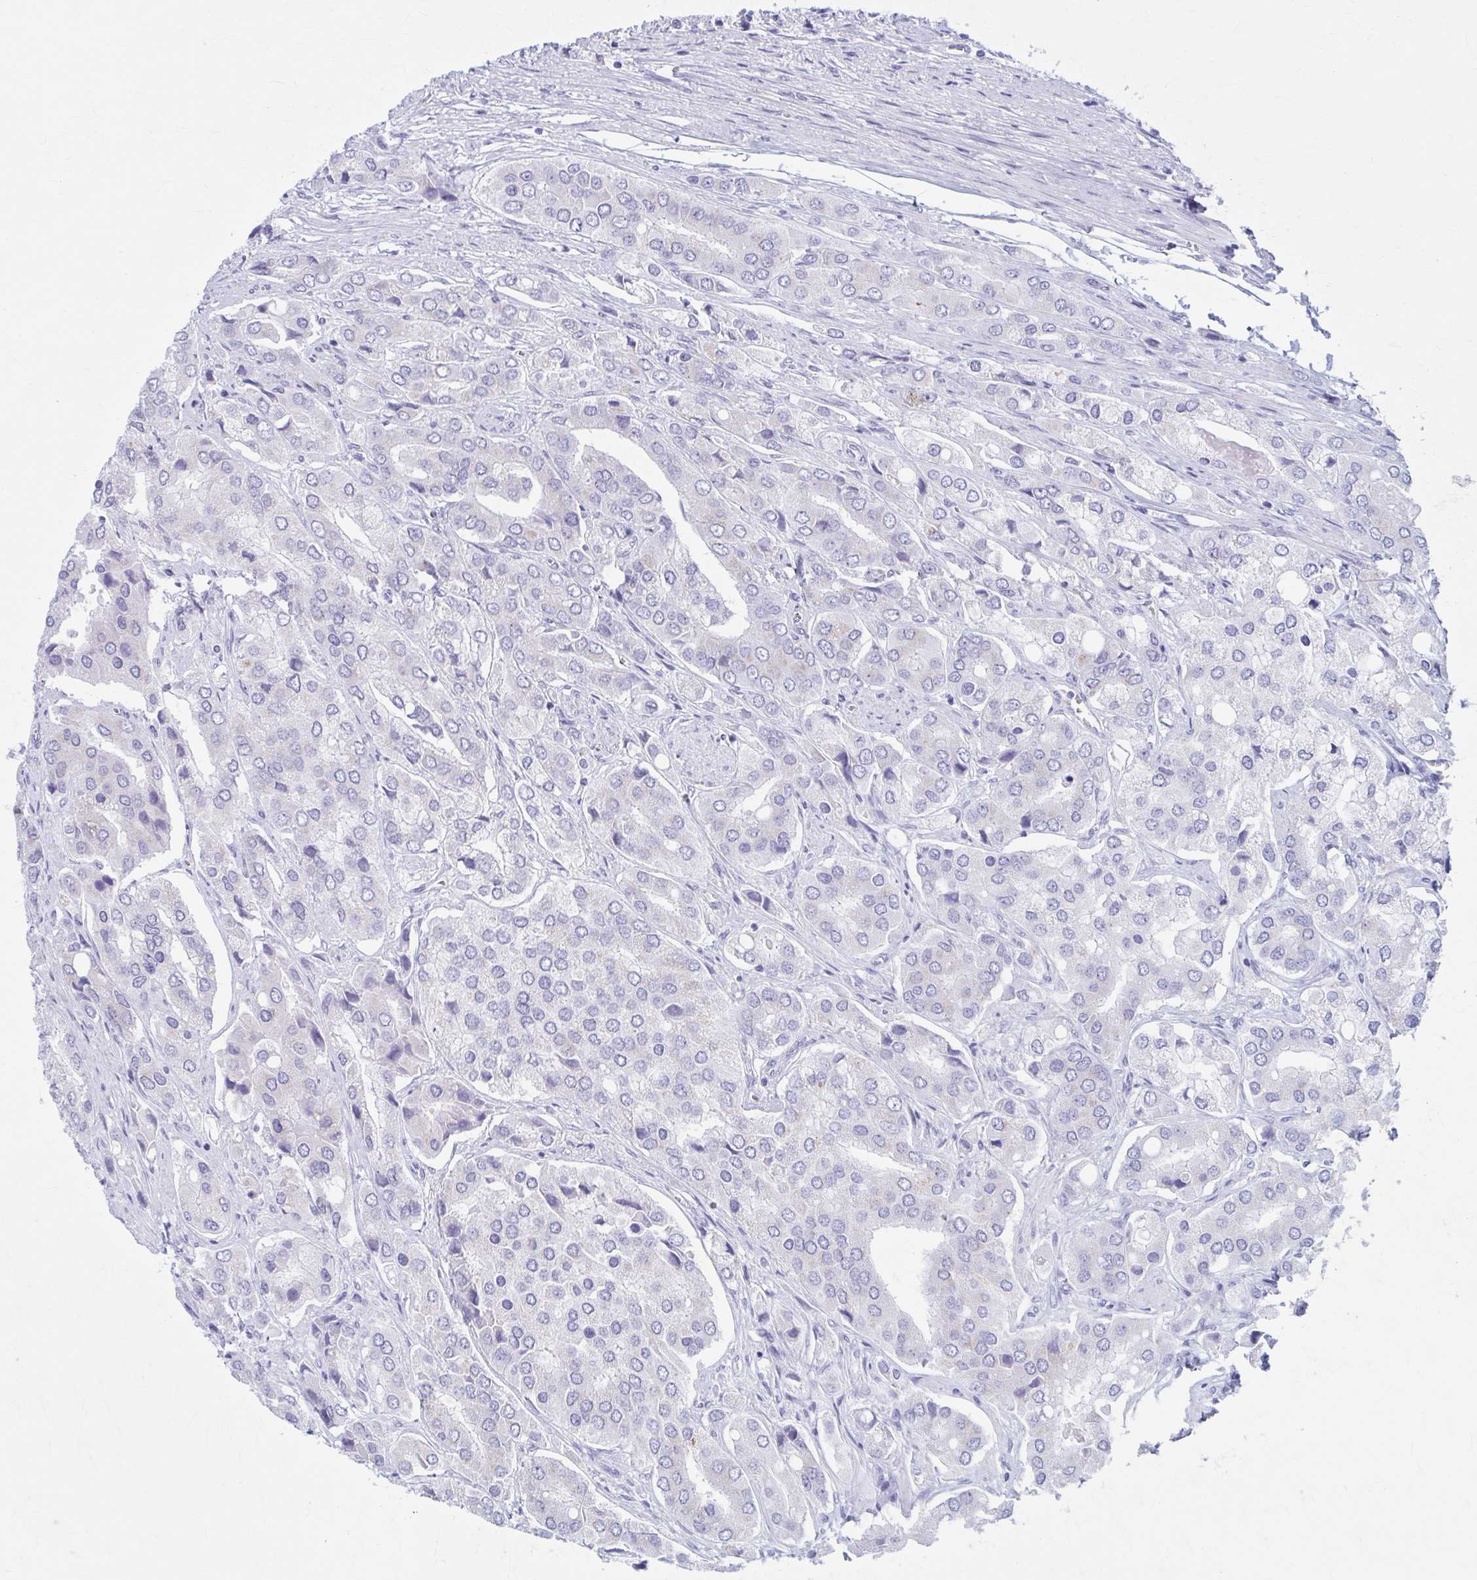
{"staining": {"intensity": "negative", "quantity": "none", "location": "none"}, "tissue": "prostate cancer", "cell_type": "Tumor cells", "image_type": "cancer", "snomed": [{"axis": "morphology", "description": "Adenocarcinoma, Low grade"}, {"axis": "topography", "description": "Prostate"}], "caption": "The histopathology image exhibits no significant expression in tumor cells of prostate cancer. Brightfield microscopy of immunohistochemistry (IHC) stained with DAB (brown) and hematoxylin (blue), captured at high magnification.", "gene": "KCNE2", "patient": {"sex": "male", "age": 69}}